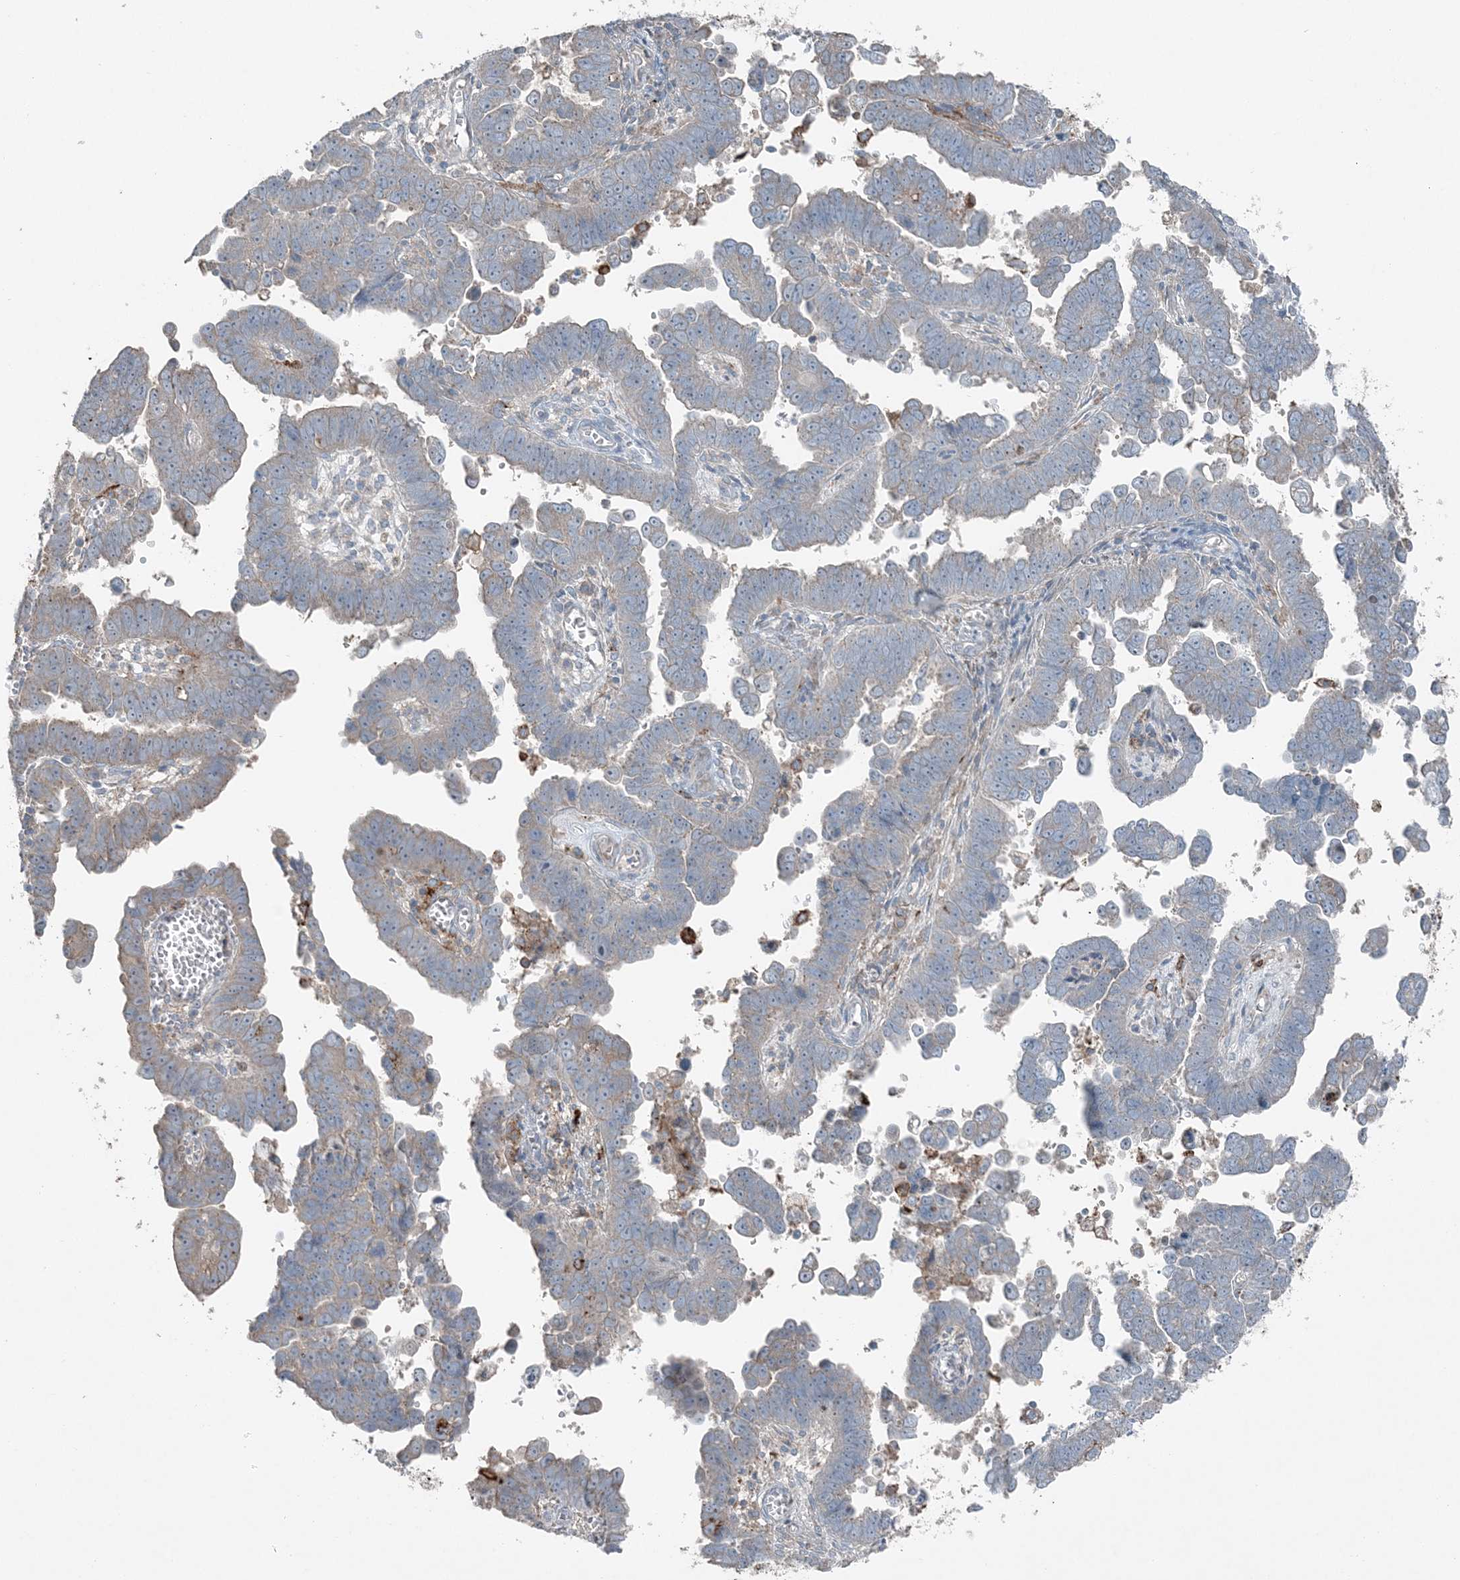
{"staining": {"intensity": "weak", "quantity": "<25%", "location": "cytoplasmic/membranous"}, "tissue": "endometrial cancer", "cell_type": "Tumor cells", "image_type": "cancer", "snomed": [{"axis": "morphology", "description": "Adenocarcinoma, NOS"}, {"axis": "topography", "description": "Endometrium"}], "caption": "High magnification brightfield microscopy of adenocarcinoma (endometrial) stained with DAB (3,3'-diaminobenzidine) (brown) and counterstained with hematoxylin (blue): tumor cells show no significant positivity.", "gene": "KY", "patient": {"sex": "female", "age": 75}}